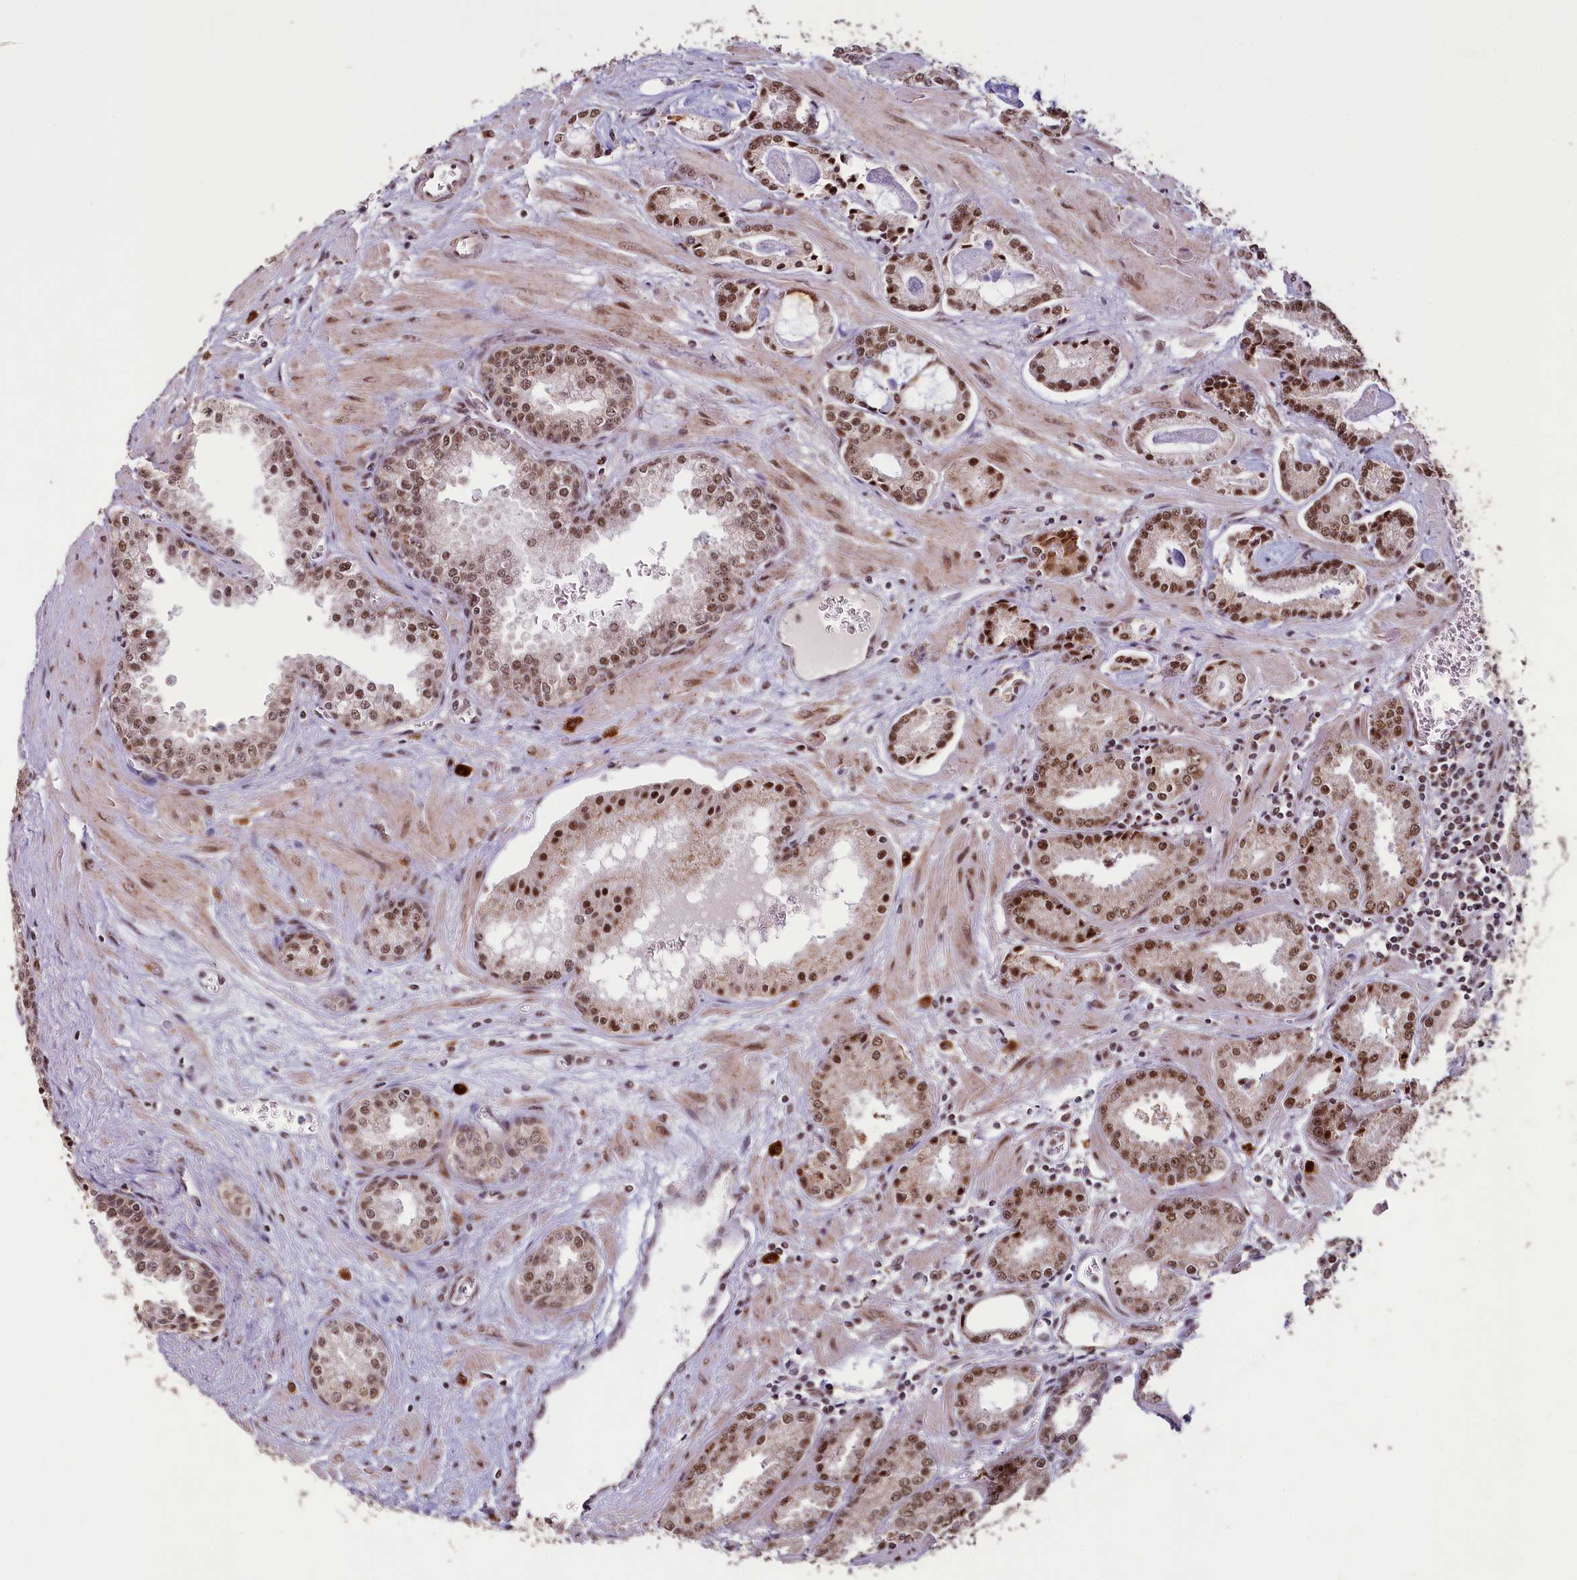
{"staining": {"intensity": "strong", "quantity": ">75%", "location": "nuclear"}, "tissue": "prostate cancer", "cell_type": "Tumor cells", "image_type": "cancer", "snomed": [{"axis": "morphology", "description": "Adenocarcinoma, Low grade"}, {"axis": "topography", "description": "Prostate"}], "caption": "Immunohistochemistry (IHC) micrograph of neoplastic tissue: human low-grade adenocarcinoma (prostate) stained using immunohistochemistry displays high levels of strong protein expression localized specifically in the nuclear of tumor cells, appearing as a nuclear brown color.", "gene": "PDE6D", "patient": {"sex": "male", "age": 67}}